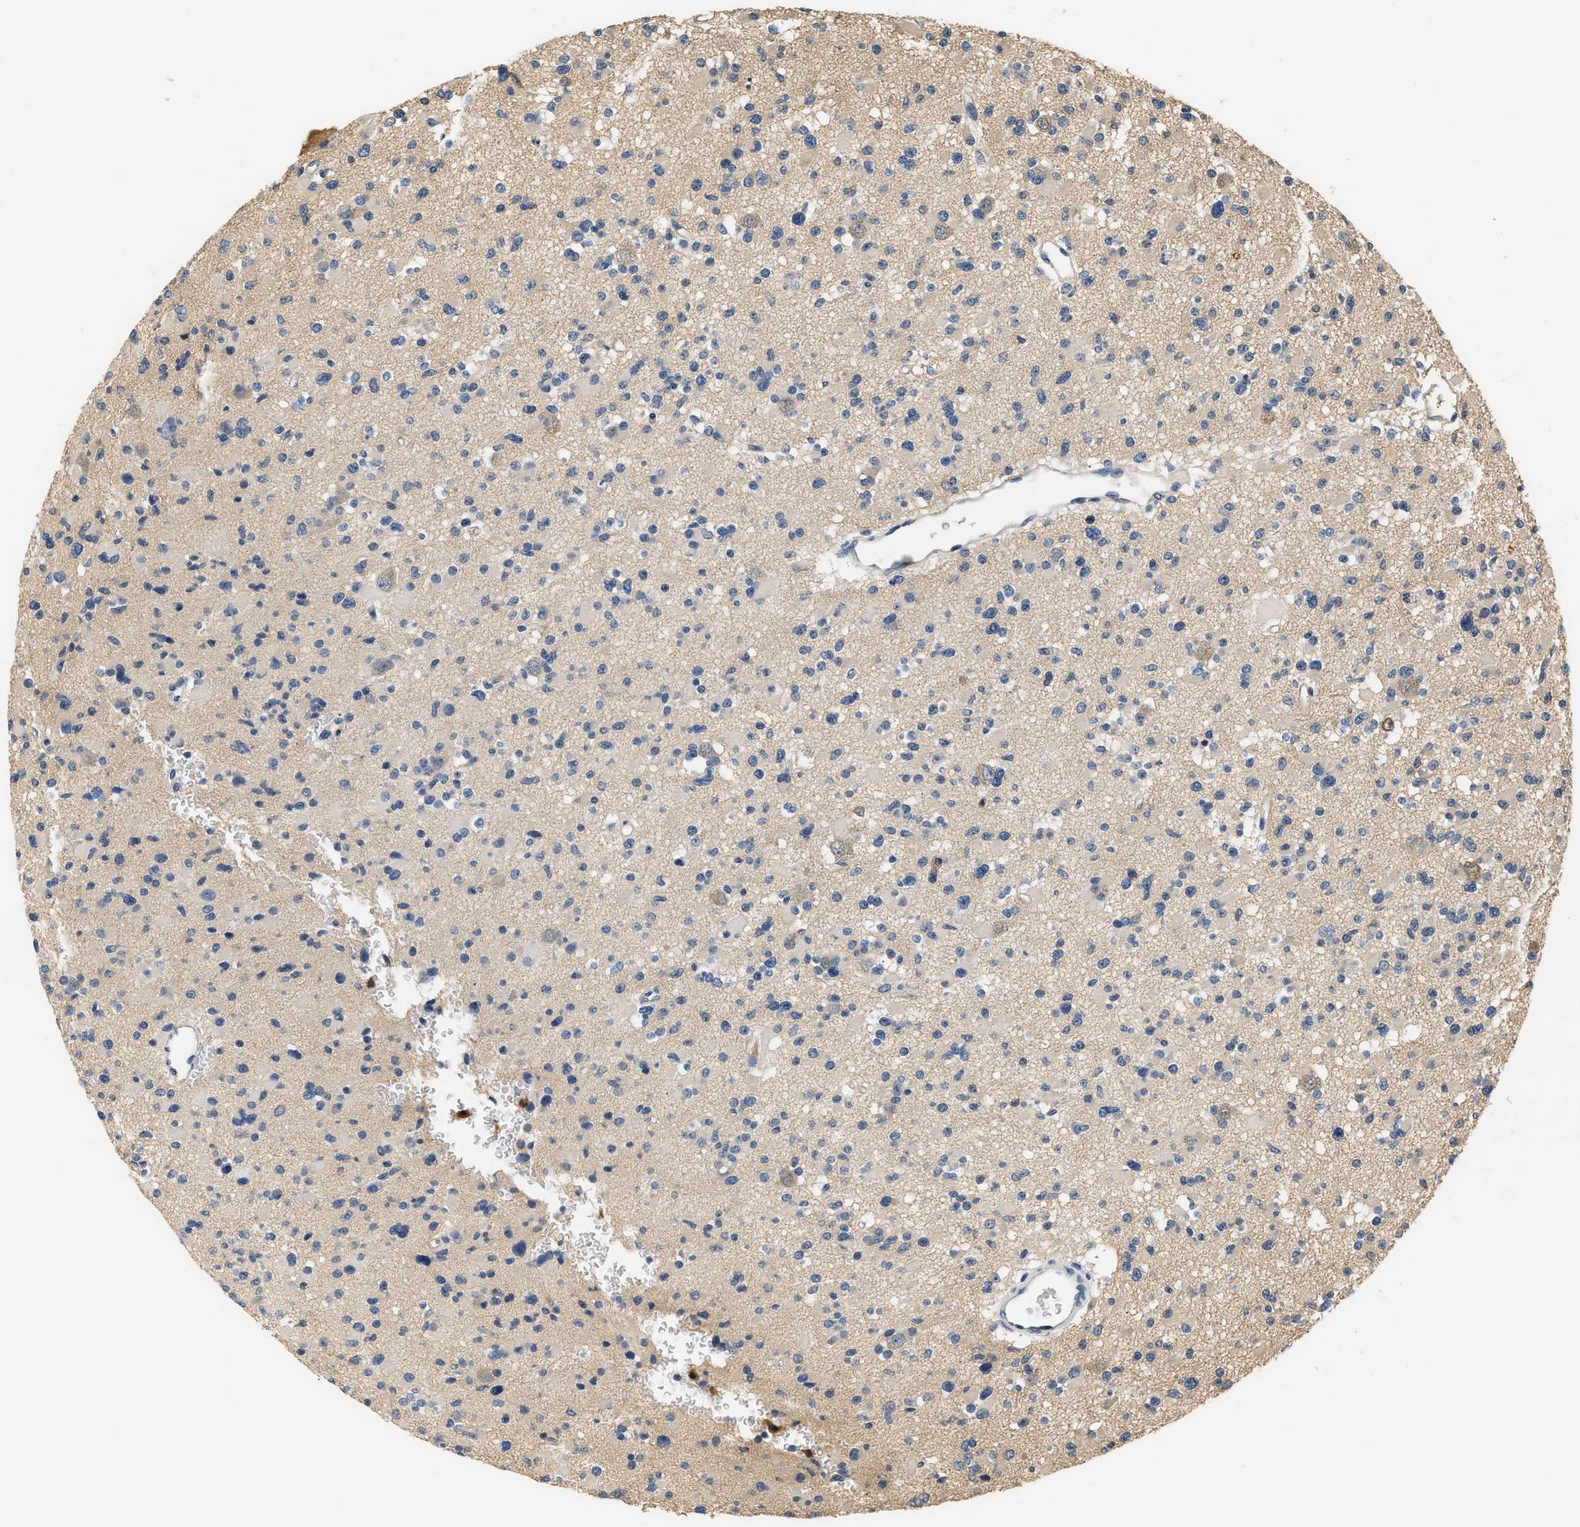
{"staining": {"intensity": "negative", "quantity": "none", "location": "none"}, "tissue": "glioma", "cell_type": "Tumor cells", "image_type": "cancer", "snomed": [{"axis": "morphology", "description": "Glioma, malignant, Low grade"}, {"axis": "topography", "description": "Brain"}], "caption": "Immunohistochemical staining of human low-grade glioma (malignant) exhibits no significant expression in tumor cells.", "gene": "GPI", "patient": {"sex": "female", "age": 22}}